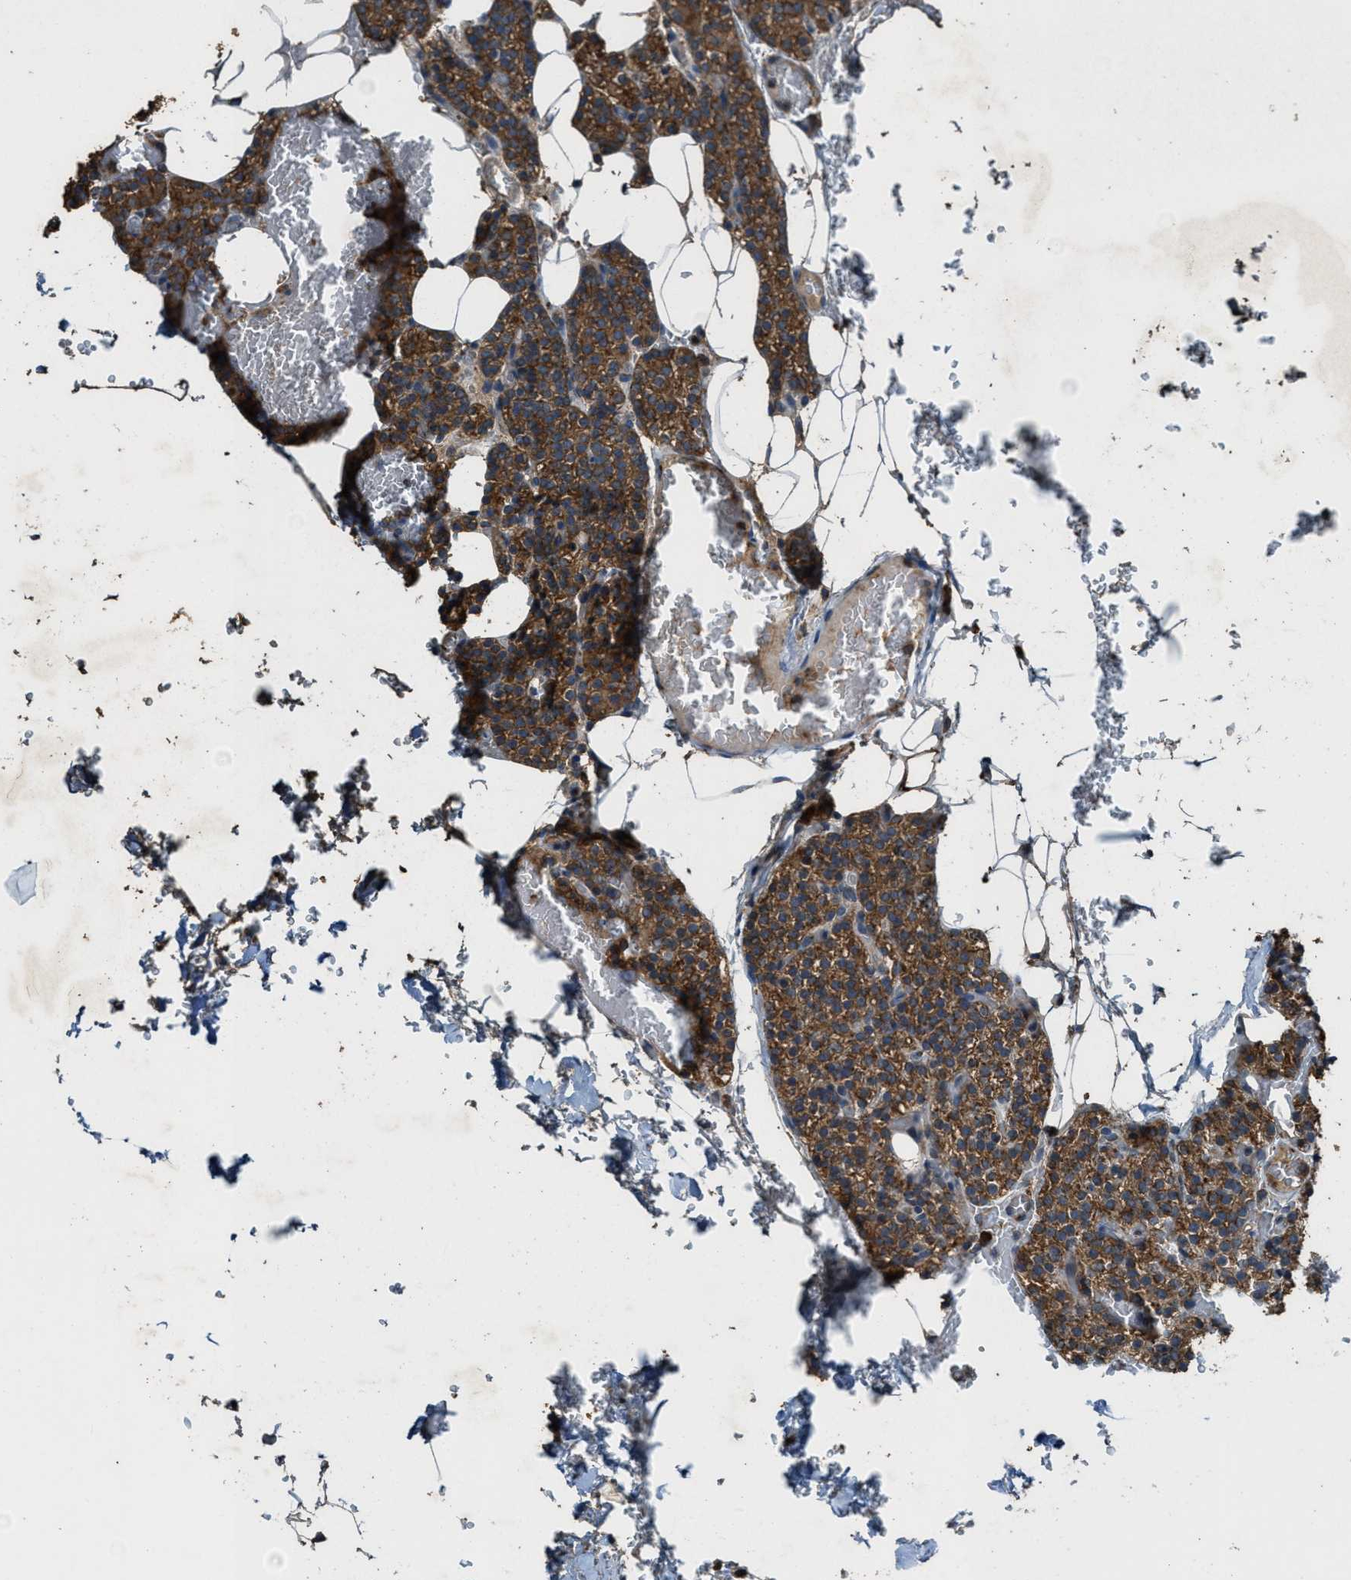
{"staining": {"intensity": "strong", "quantity": ">75%", "location": "cytoplasmic/membranous"}, "tissue": "parathyroid gland", "cell_type": "Glandular cells", "image_type": "normal", "snomed": [{"axis": "morphology", "description": "Normal tissue, NOS"}, {"axis": "morphology", "description": "Inflammation chronic"}, {"axis": "morphology", "description": "Goiter, colloid"}, {"axis": "topography", "description": "Thyroid gland"}, {"axis": "topography", "description": "Parathyroid gland"}], "caption": "Protein positivity by IHC displays strong cytoplasmic/membranous positivity in about >75% of glandular cells in normal parathyroid gland. Ihc stains the protein in brown and the nuclei are stained blue.", "gene": "MAP3K8", "patient": {"sex": "male", "age": 65}}